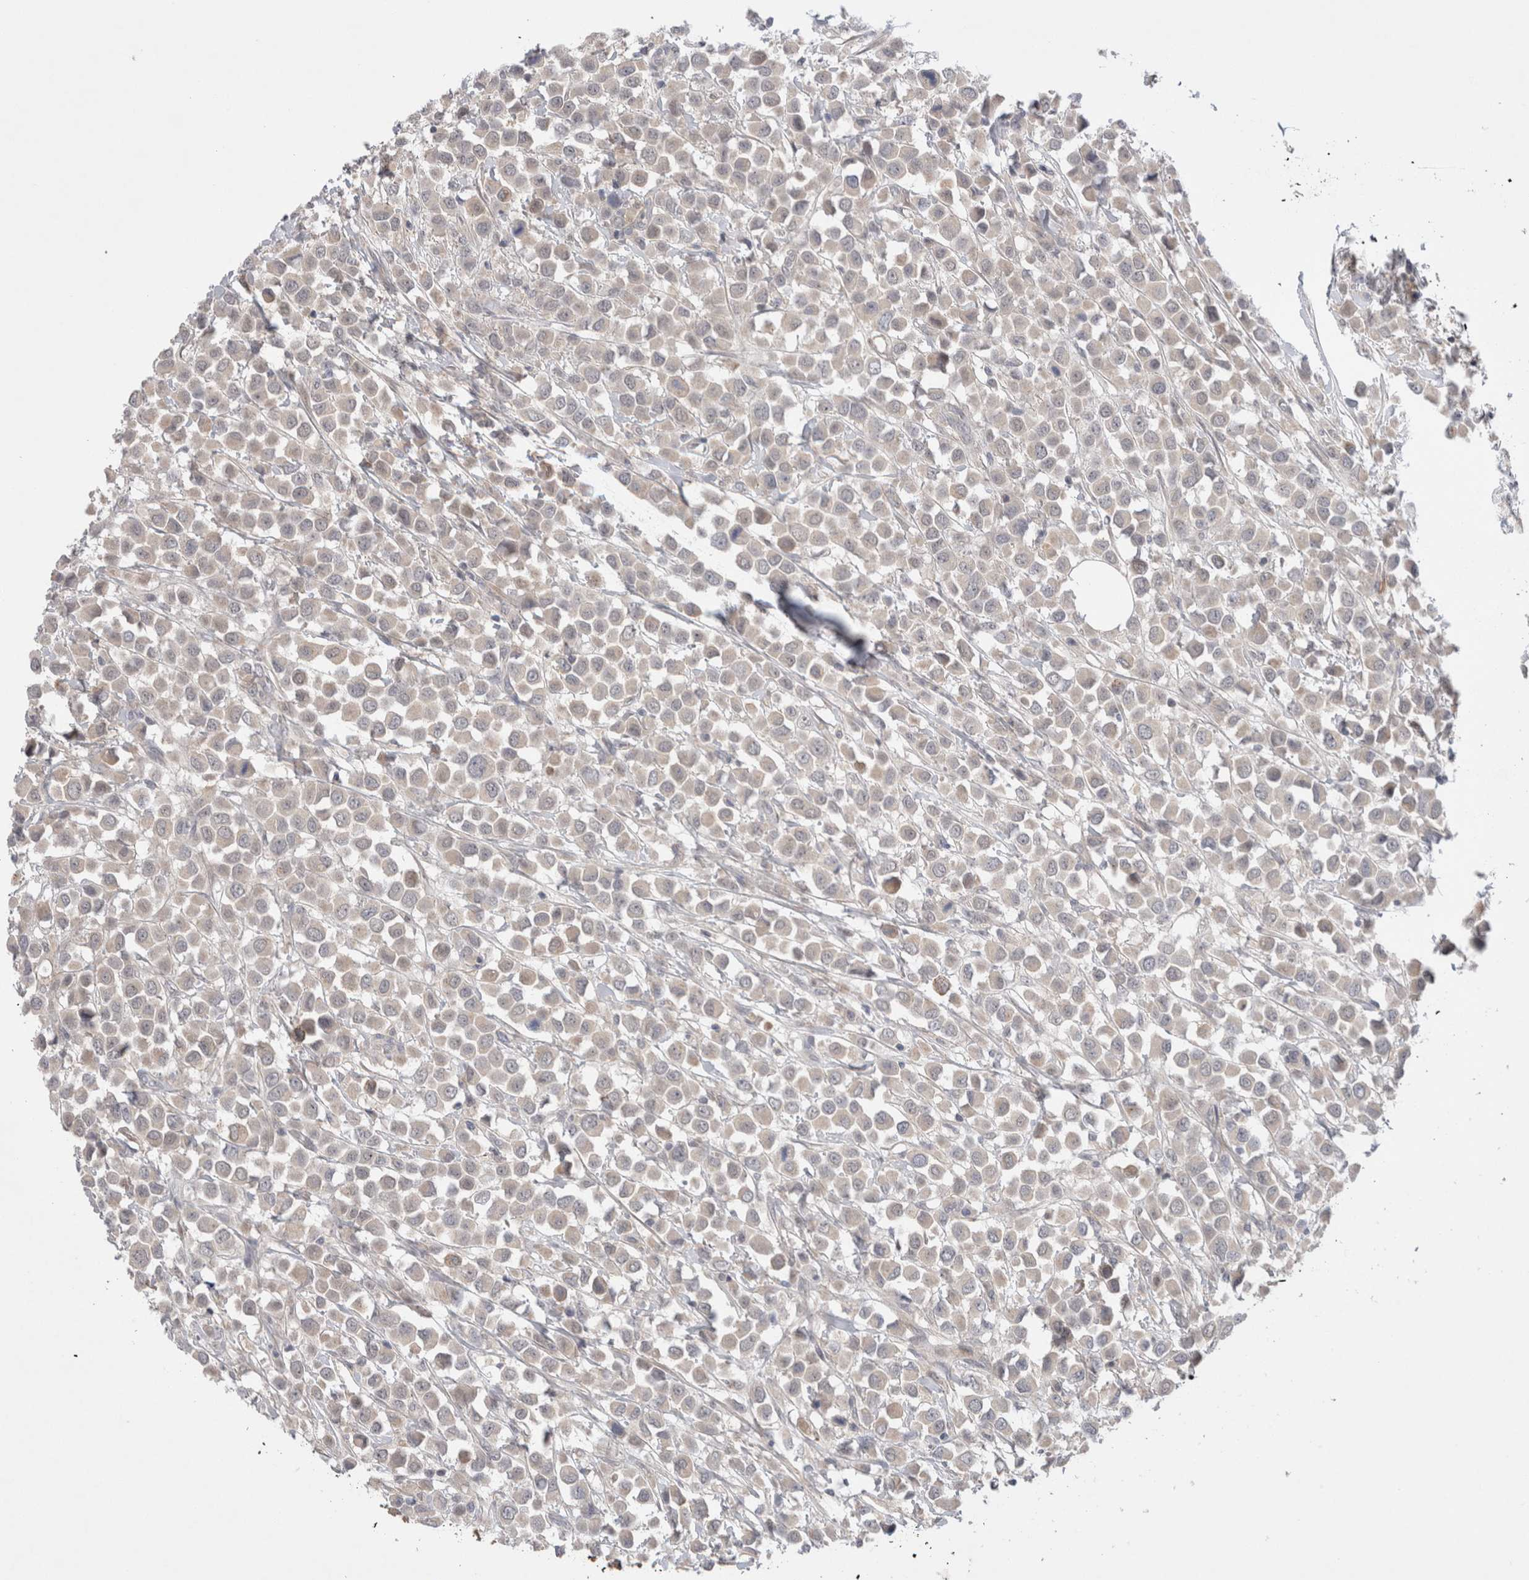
{"staining": {"intensity": "negative", "quantity": "none", "location": "none"}, "tissue": "breast cancer", "cell_type": "Tumor cells", "image_type": "cancer", "snomed": [{"axis": "morphology", "description": "Duct carcinoma"}, {"axis": "topography", "description": "Breast"}], "caption": "Tumor cells are negative for brown protein staining in breast cancer.", "gene": "GSDMB", "patient": {"sex": "female", "age": 61}}